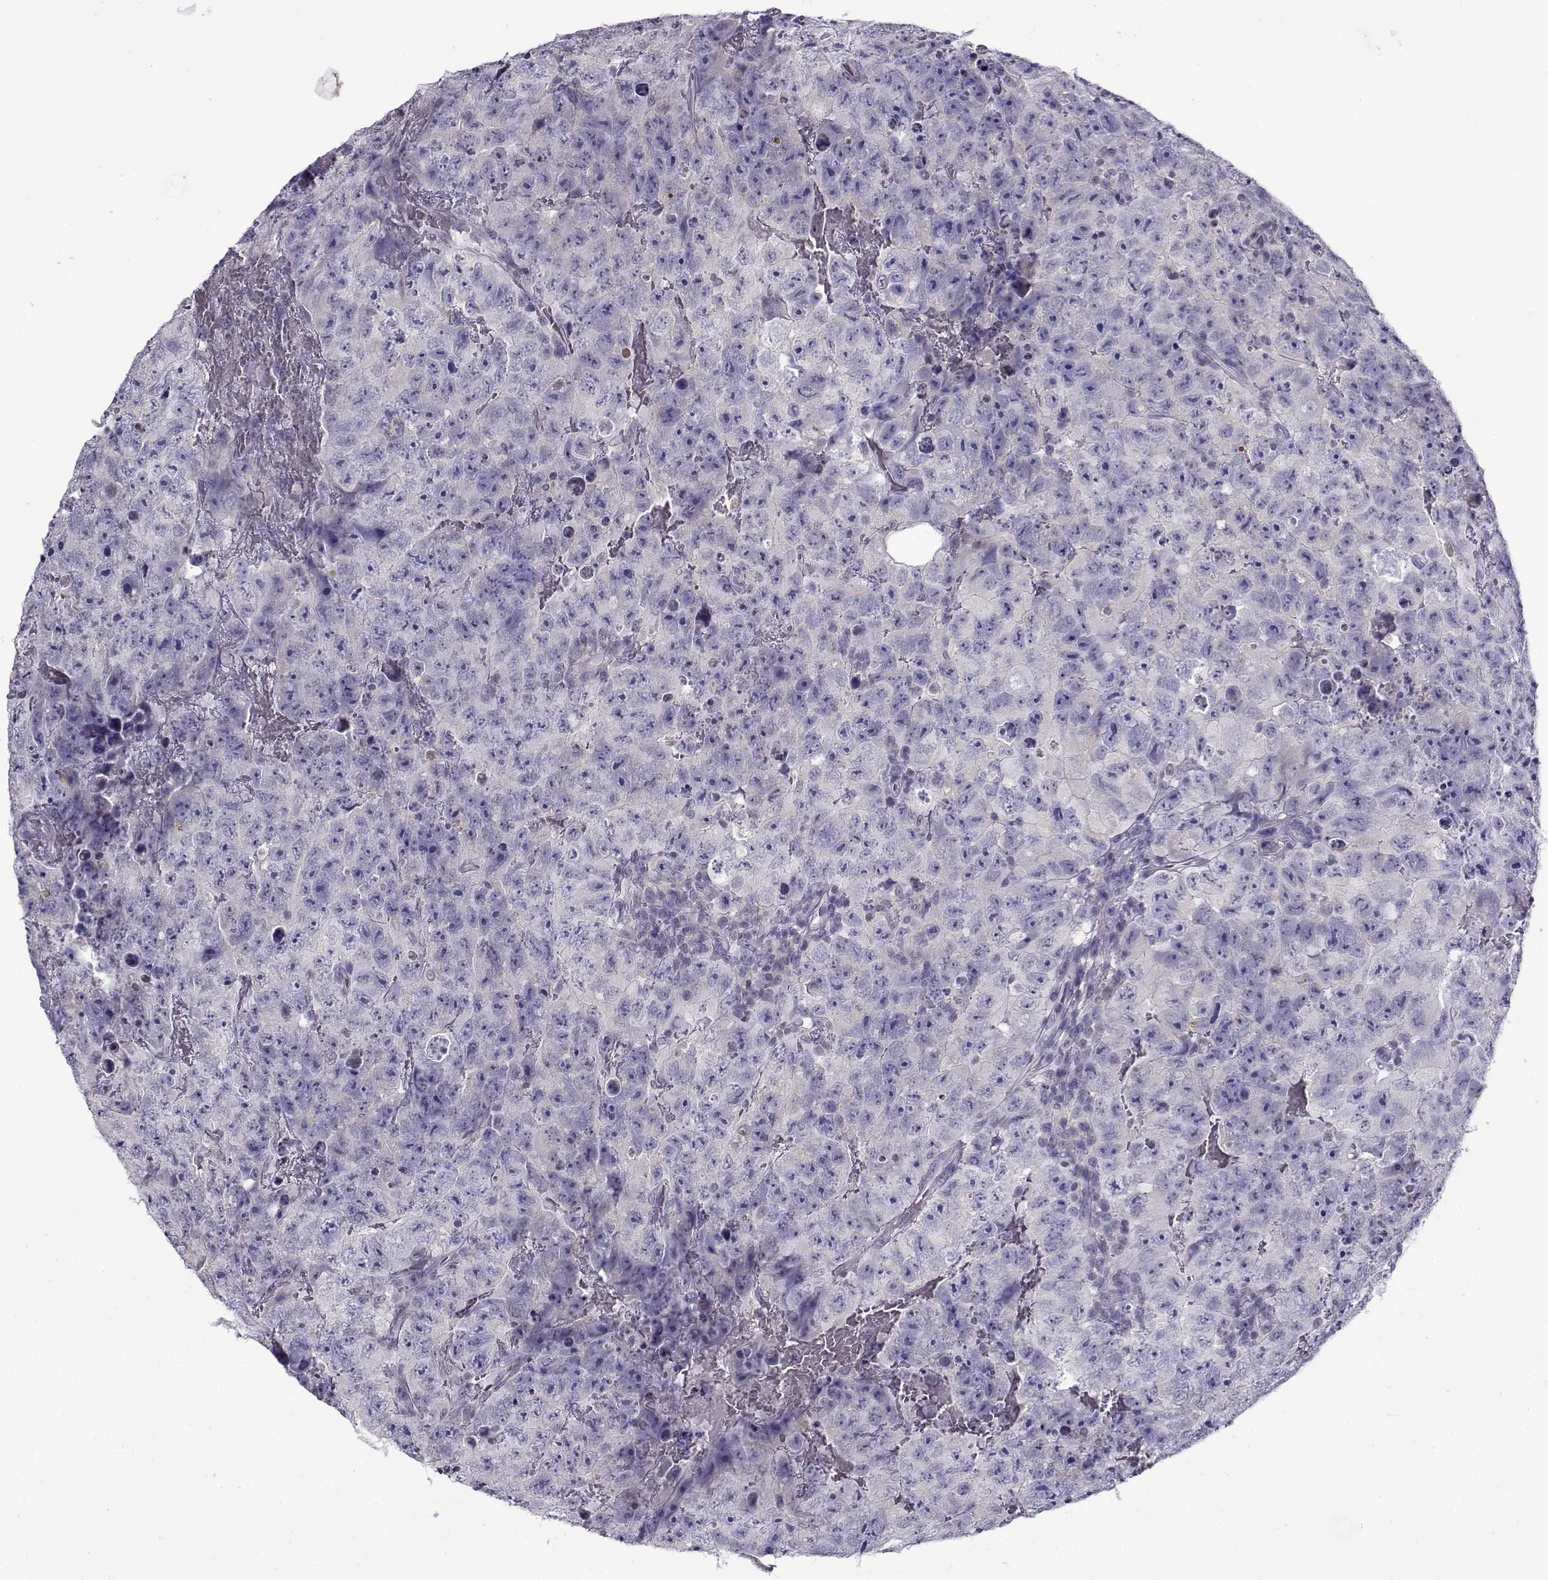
{"staining": {"intensity": "negative", "quantity": "none", "location": "none"}, "tissue": "testis cancer", "cell_type": "Tumor cells", "image_type": "cancer", "snomed": [{"axis": "morphology", "description": "Carcinoma, Embryonal, NOS"}, {"axis": "topography", "description": "Testis"}], "caption": "This is an IHC histopathology image of testis embryonal carcinoma. There is no positivity in tumor cells.", "gene": "FAM166A", "patient": {"sex": "male", "age": 24}}